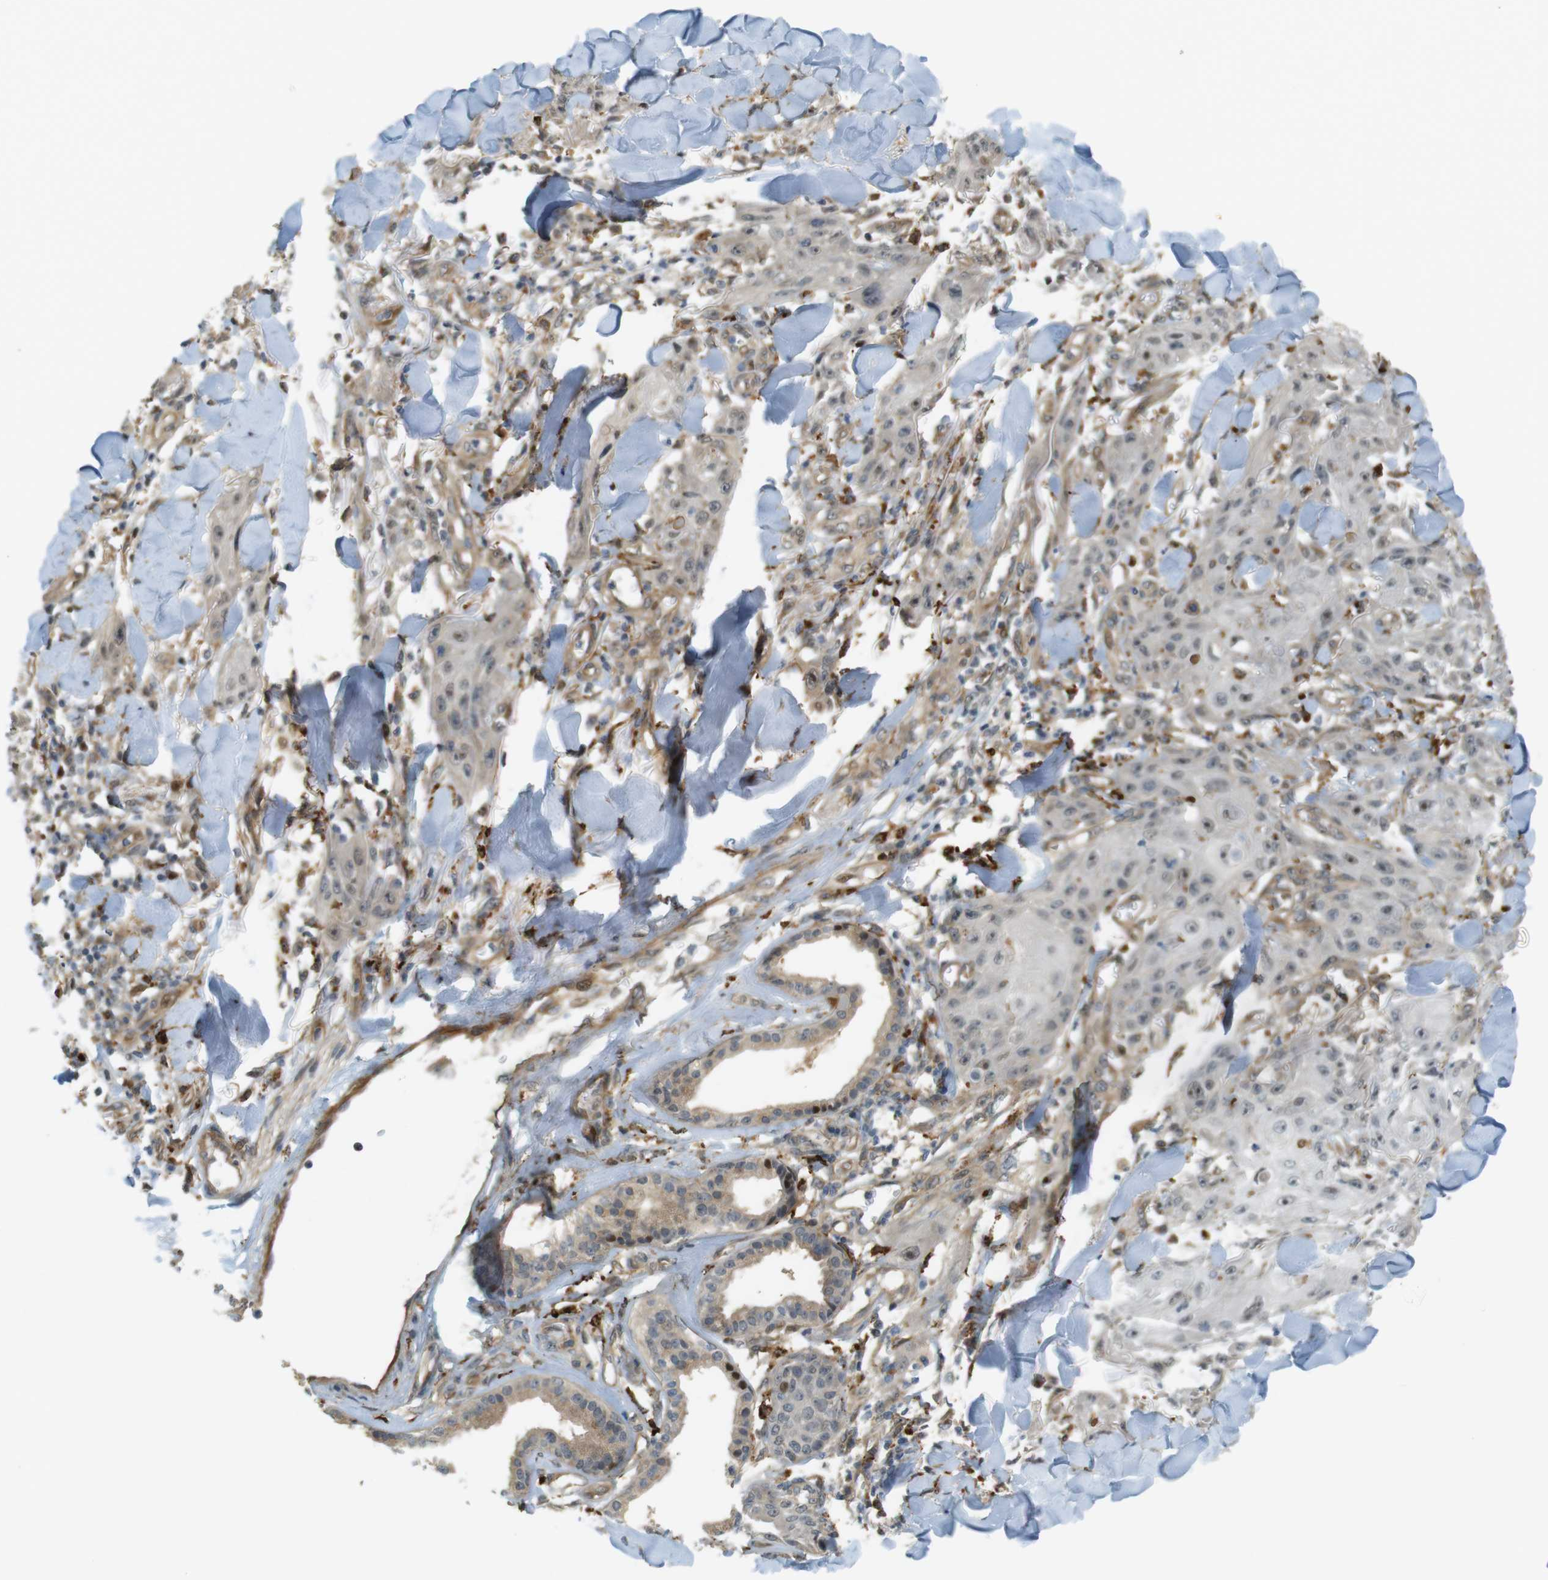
{"staining": {"intensity": "weak", "quantity": "<25%", "location": "nuclear"}, "tissue": "skin cancer", "cell_type": "Tumor cells", "image_type": "cancer", "snomed": [{"axis": "morphology", "description": "Squamous cell carcinoma, NOS"}, {"axis": "topography", "description": "Skin"}], "caption": "High magnification brightfield microscopy of skin squamous cell carcinoma stained with DAB (3,3'-diaminobenzidine) (brown) and counterstained with hematoxylin (blue): tumor cells show no significant positivity.", "gene": "TSPAN9", "patient": {"sex": "male", "age": 74}}